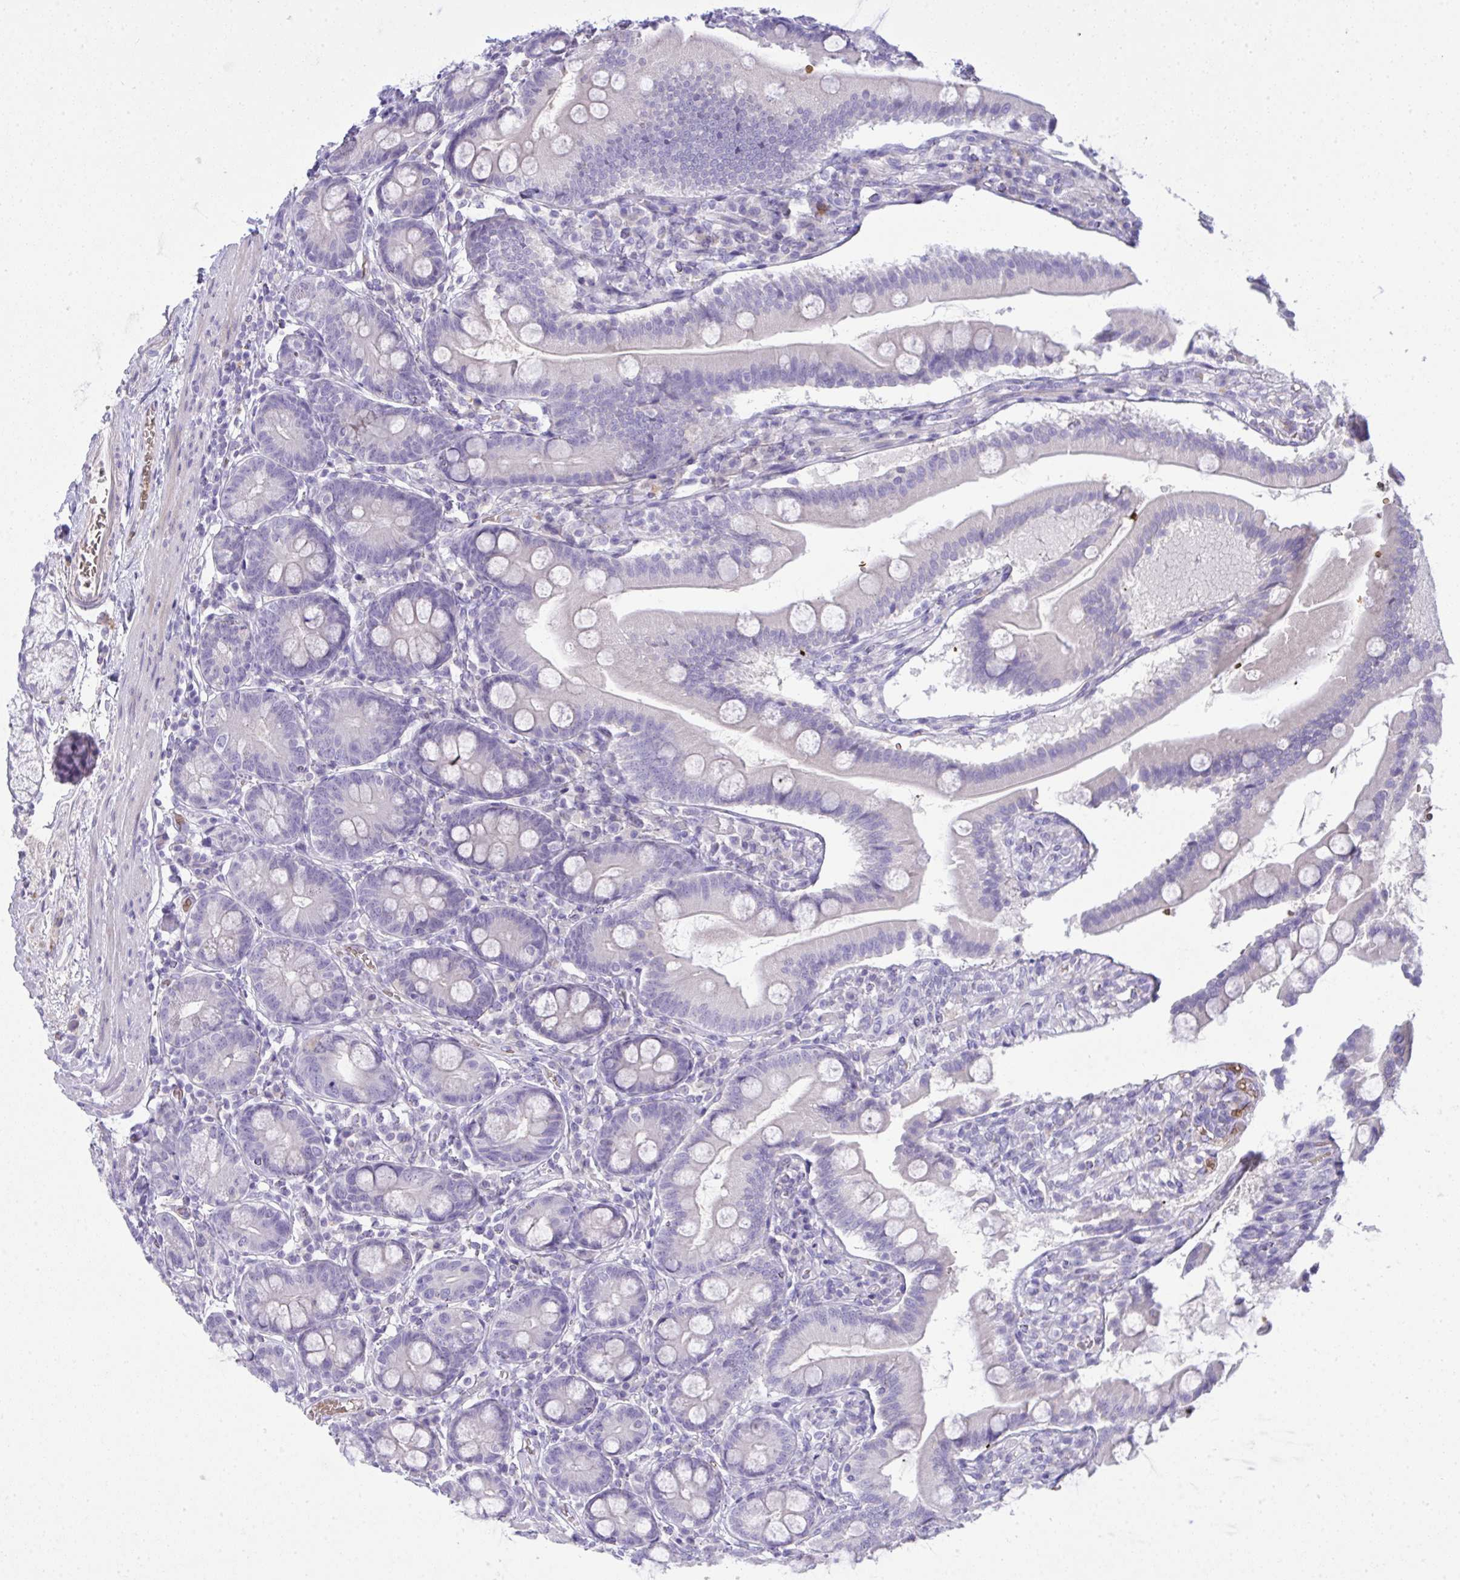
{"staining": {"intensity": "negative", "quantity": "none", "location": "none"}, "tissue": "duodenum", "cell_type": "Glandular cells", "image_type": "normal", "snomed": [{"axis": "morphology", "description": "Normal tissue, NOS"}, {"axis": "topography", "description": "Duodenum"}], "caption": "High power microscopy micrograph of an immunohistochemistry image of unremarkable duodenum, revealing no significant expression in glandular cells.", "gene": "SPTB", "patient": {"sex": "female", "age": 67}}